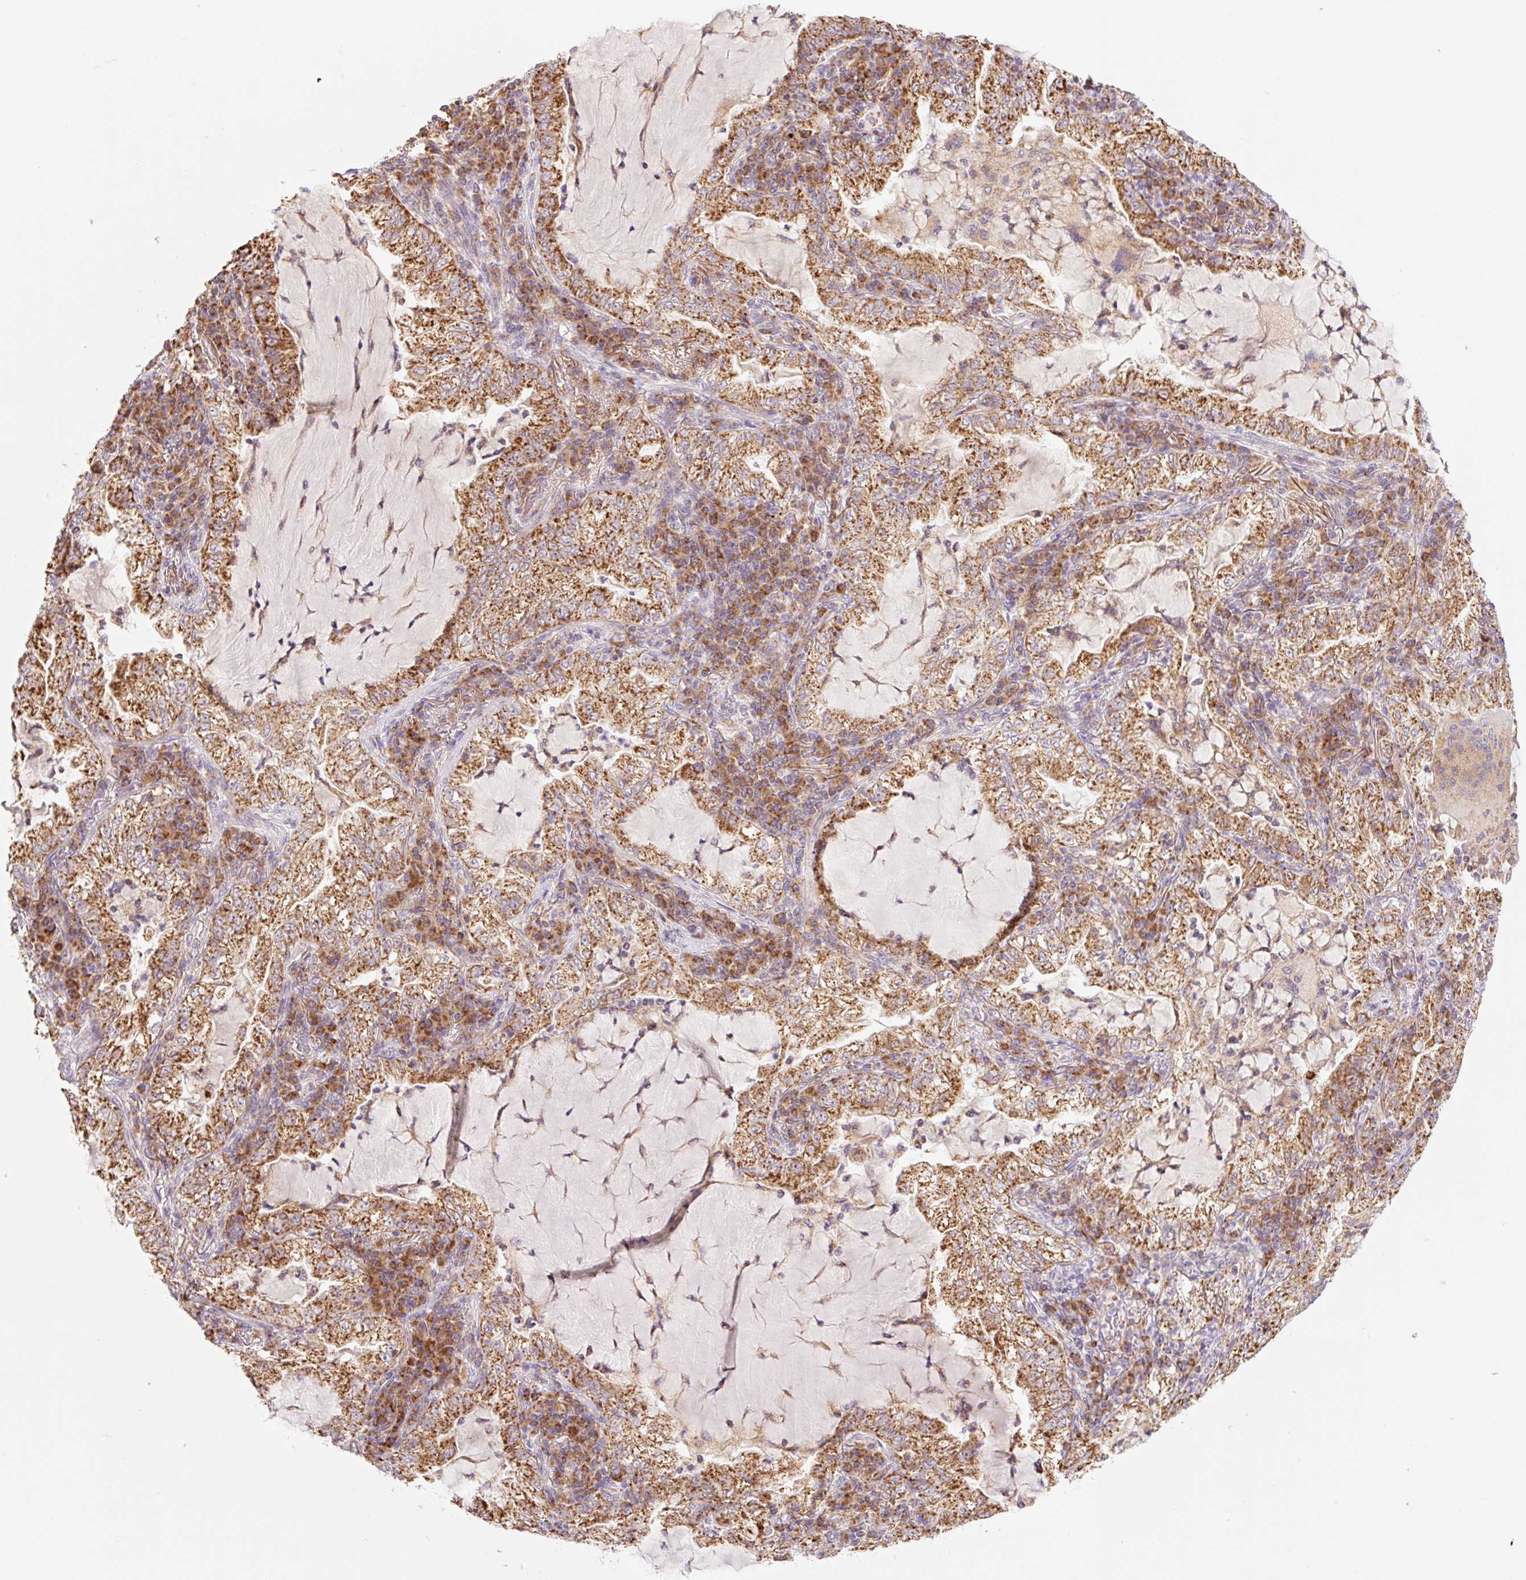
{"staining": {"intensity": "strong", "quantity": ">75%", "location": "cytoplasmic/membranous"}, "tissue": "lung cancer", "cell_type": "Tumor cells", "image_type": "cancer", "snomed": [{"axis": "morphology", "description": "Adenocarcinoma, NOS"}, {"axis": "topography", "description": "Lung"}], "caption": "This is an image of IHC staining of lung cancer (adenocarcinoma), which shows strong expression in the cytoplasmic/membranous of tumor cells.", "gene": "GOSR2", "patient": {"sex": "female", "age": 73}}